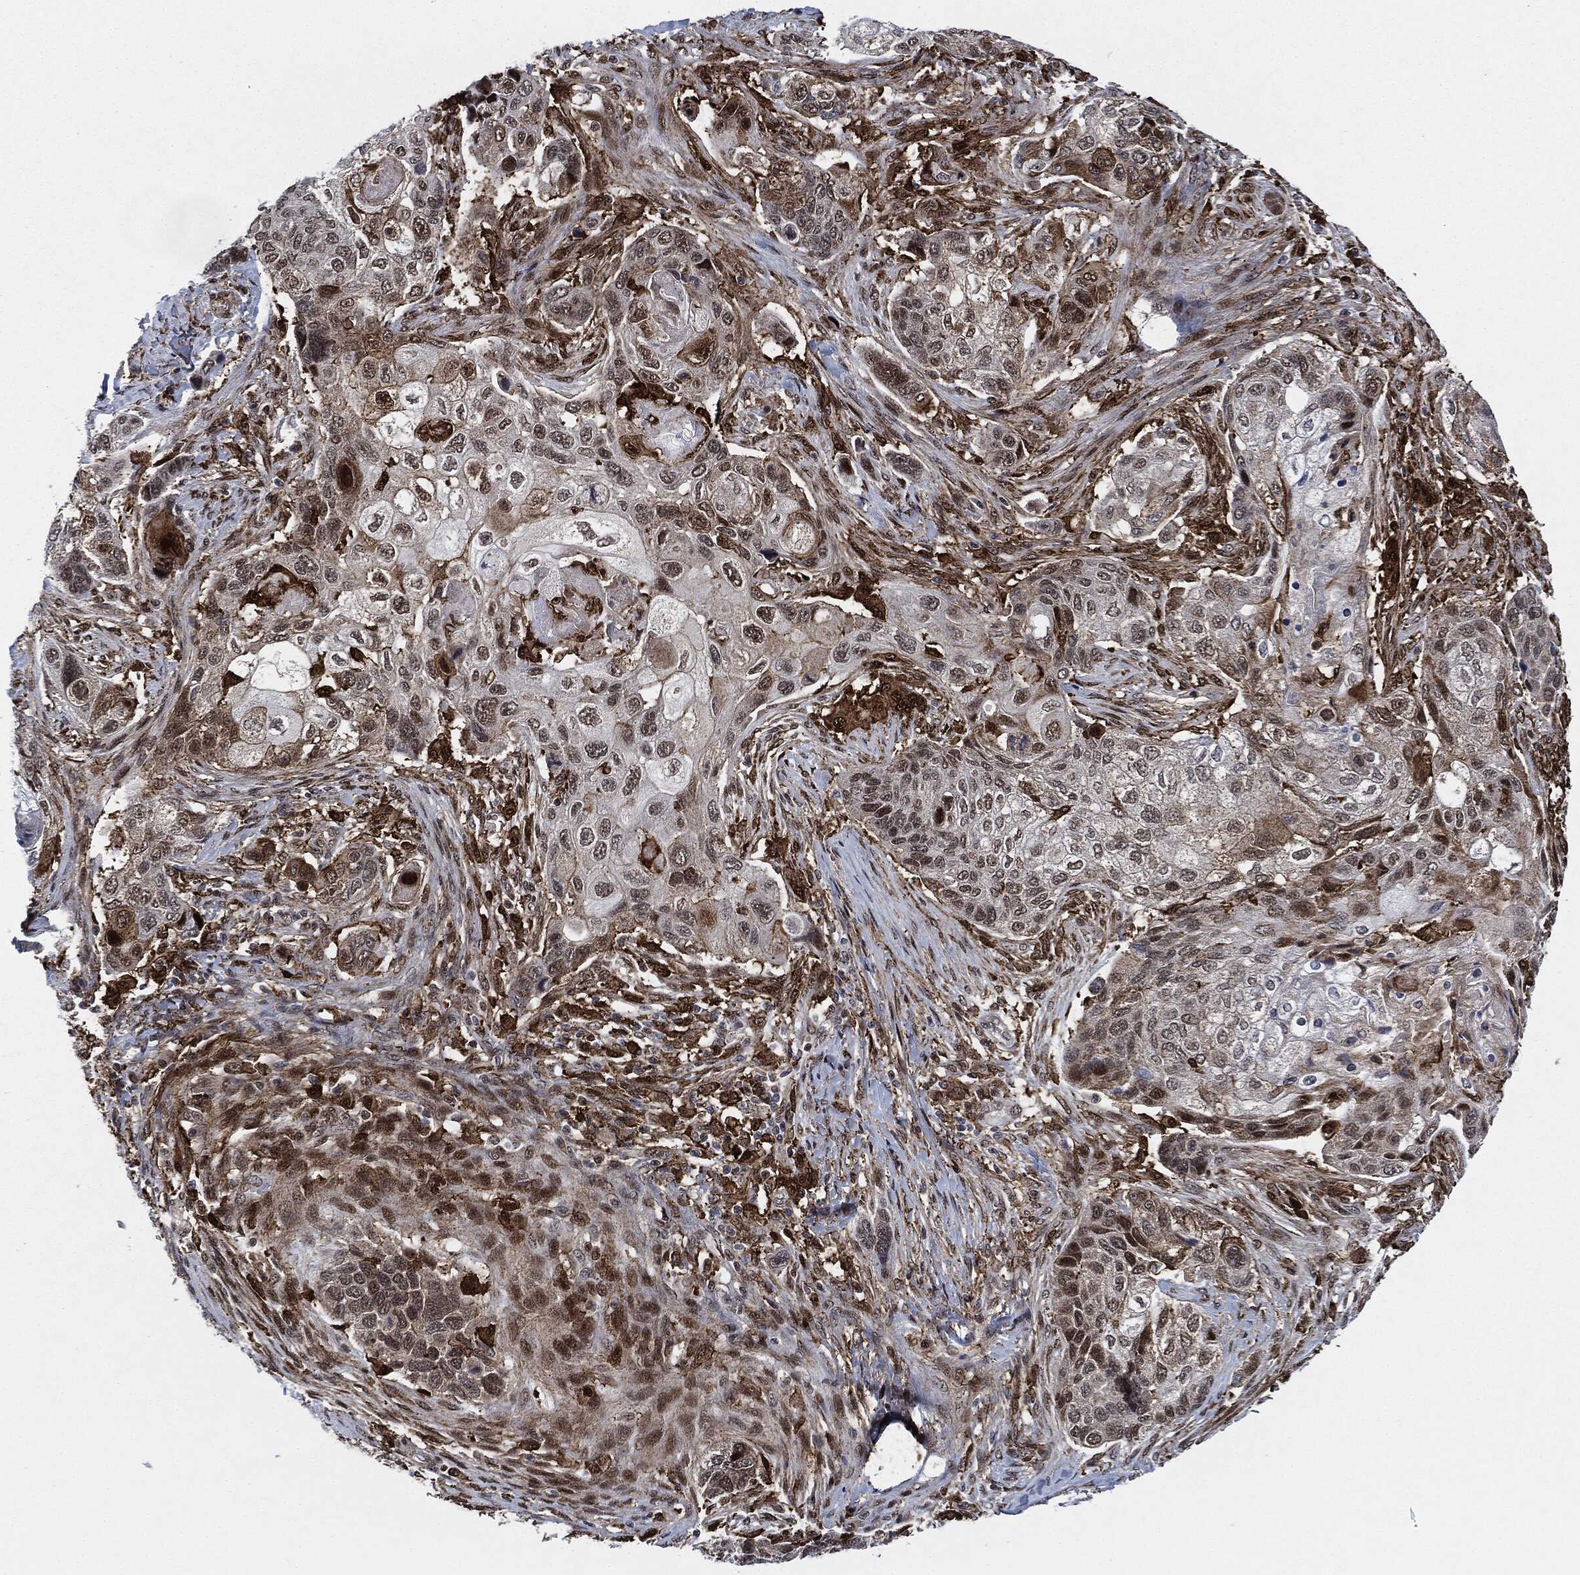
{"staining": {"intensity": "moderate", "quantity": "<25%", "location": "nuclear"}, "tissue": "lung cancer", "cell_type": "Tumor cells", "image_type": "cancer", "snomed": [{"axis": "morphology", "description": "Normal tissue, NOS"}, {"axis": "morphology", "description": "Squamous cell carcinoma, NOS"}, {"axis": "topography", "description": "Bronchus"}, {"axis": "topography", "description": "Lung"}], "caption": "A photomicrograph of squamous cell carcinoma (lung) stained for a protein reveals moderate nuclear brown staining in tumor cells. Using DAB (3,3'-diaminobenzidine) (brown) and hematoxylin (blue) stains, captured at high magnification using brightfield microscopy.", "gene": "NANOS3", "patient": {"sex": "male", "age": 69}}